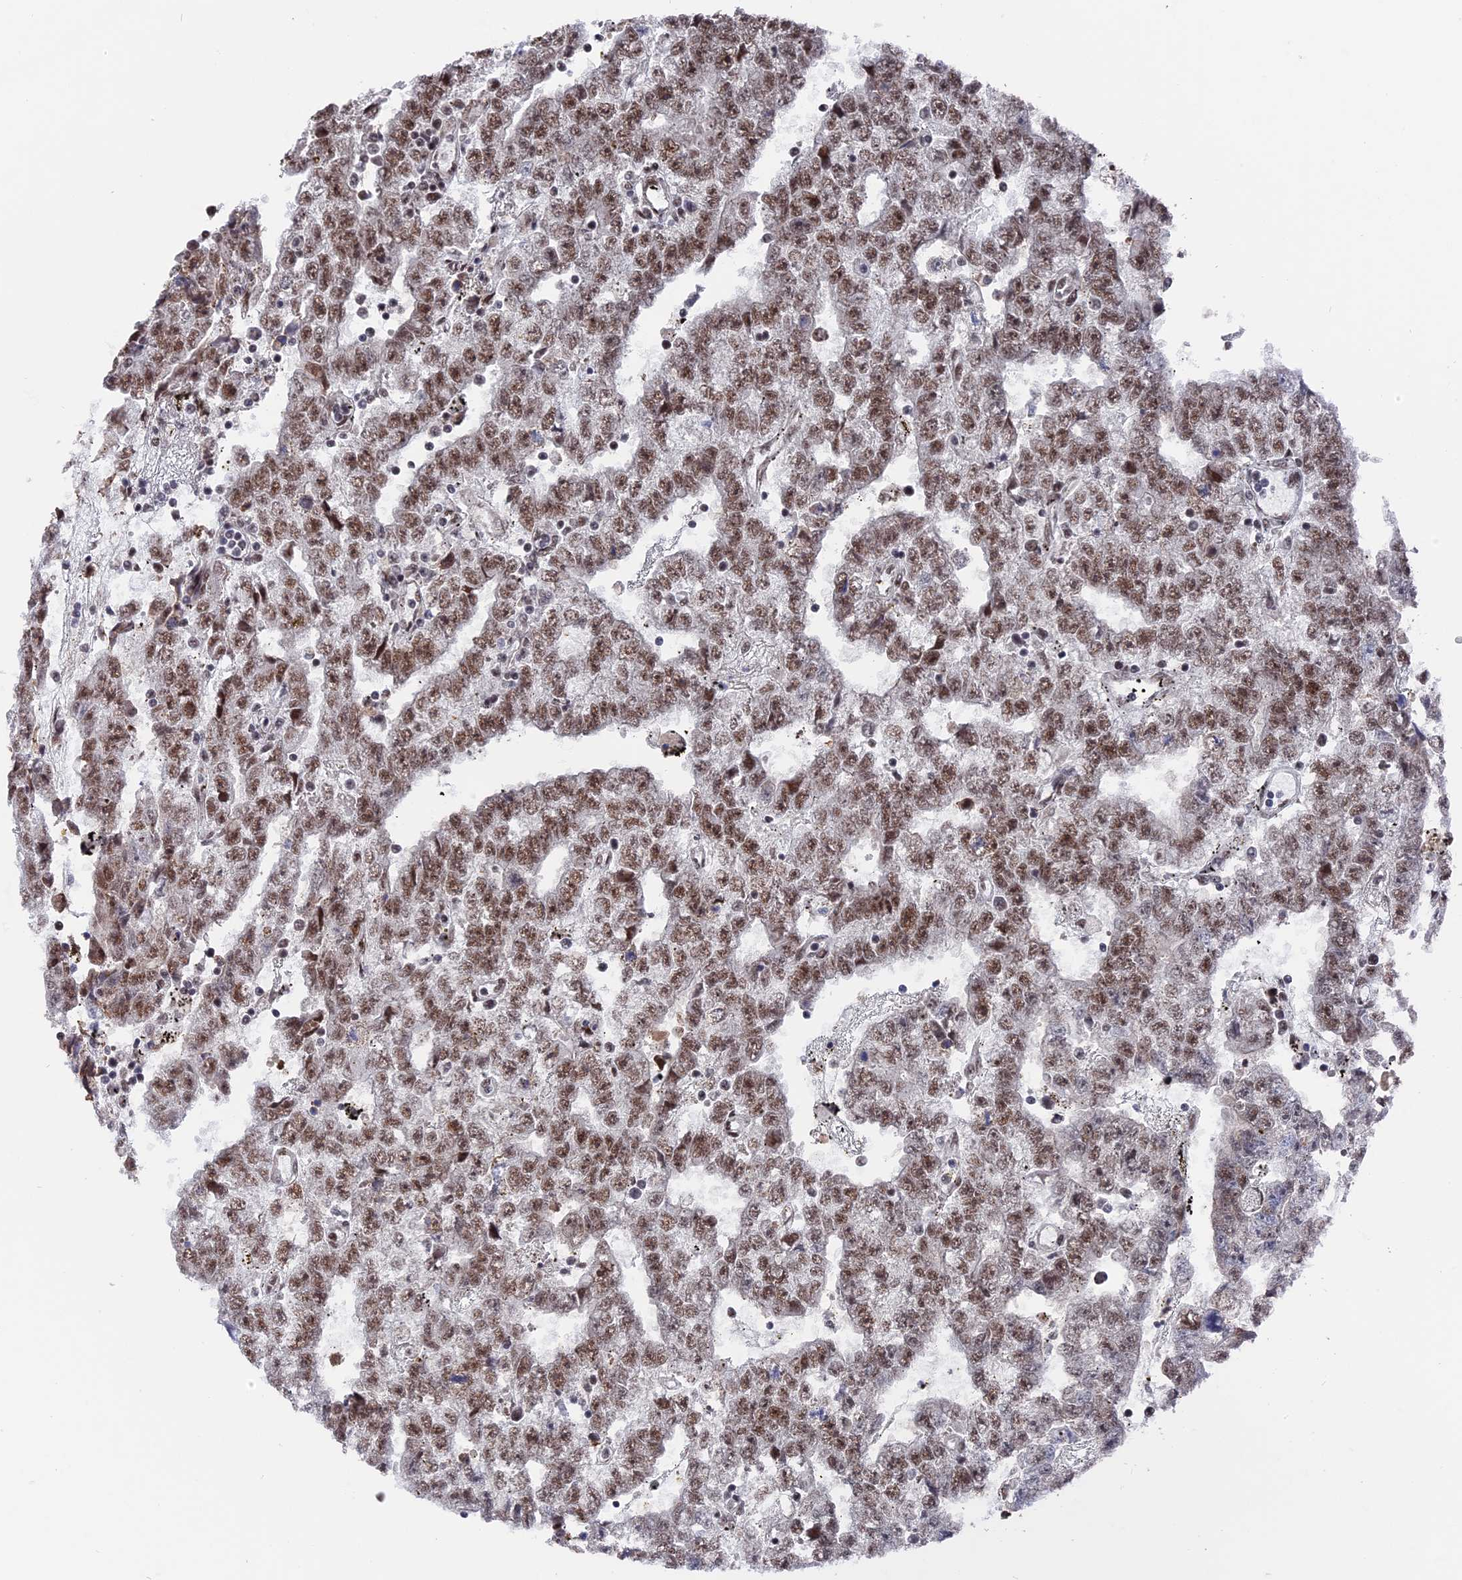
{"staining": {"intensity": "moderate", "quantity": ">75%", "location": "nuclear"}, "tissue": "testis cancer", "cell_type": "Tumor cells", "image_type": "cancer", "snomed": [{"axis": "morphology", "description": "Carcinoma, Embryonal, NOS"}, {"axis": "topography", "description": "Testis"}], "caption": "Testis embryonal carcinoma stained with a brown dye reveals moderate nuclear positive expression in approximately >75% of tumor cells.", "gene": "SF3A2", "patient": {"sex": "male", "age": 25}}